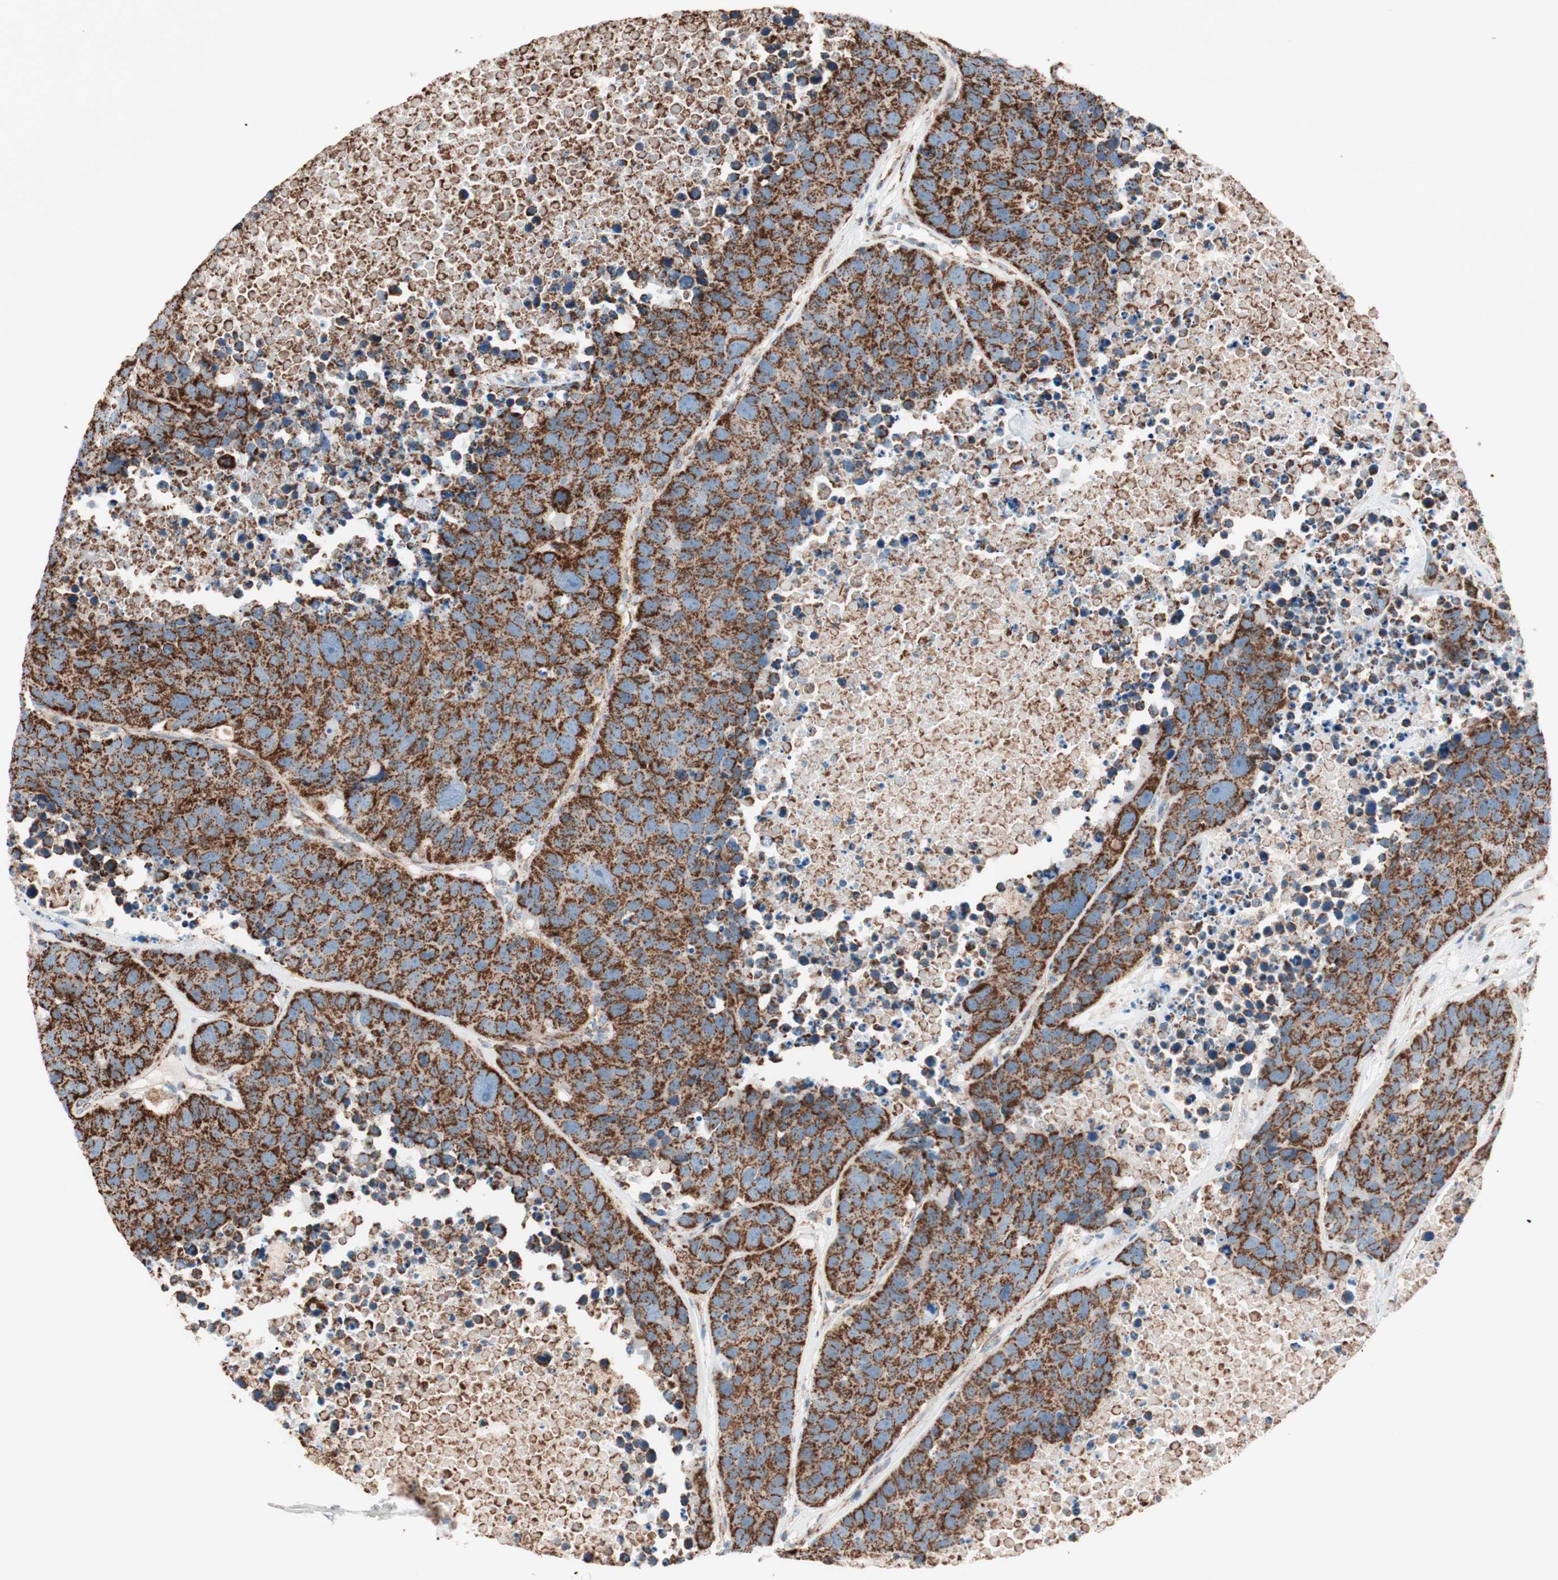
{"staining": {"intensity": "strong", "quantity": ">75%", "location": "cytoplasmic/membranous"}, "tissue": "carcinoid", "cell_type": "Tumor cells", "image_type": "cancer", "snomed": [{"axis": "morphology", "description": "Carcinoid, malignant, NOS"}, {"axis": "topography", "description": "Lung"}], "caption": "There is high levels of strong cytoplasmic/membranous staining in tumor cells of malignant carcinoid, as demonstrated by immunohistochemical staining (brown color).", "gene": "TOMM22", "patient": {"sex": "male", "age": 60}}